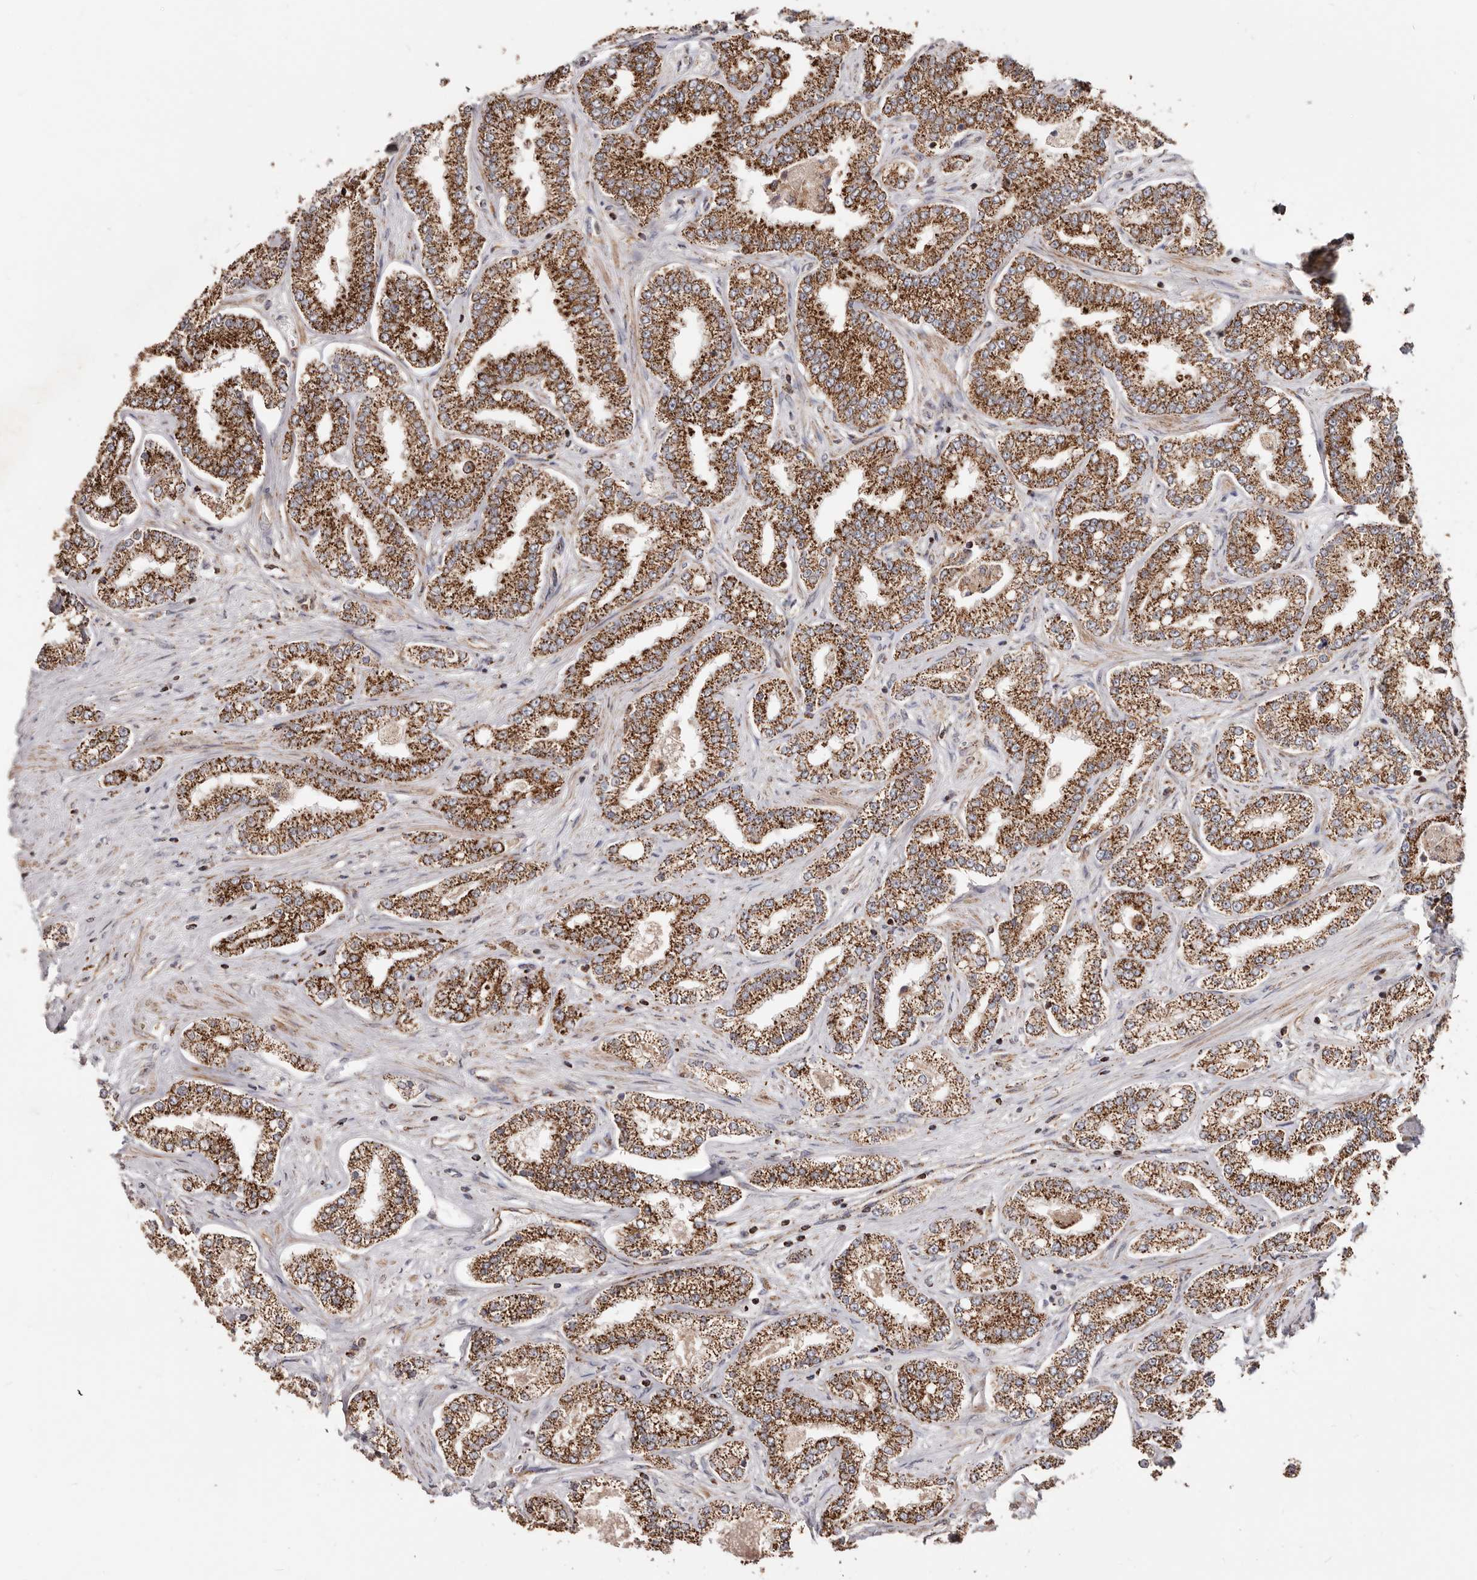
{"staining": {"intensity": "strong", "quantity": ">75%", "location": "cytoplasmic/membranous"}, "tissue": "prostate cancer", "cell_type": "Tumor cells", "image_type": "cancer", "snomed": [{"axis": "morphology", "description": "Normal tissue, NOS"}, {"axis": "morphology", "description": "Adenocarcinoma, High grade"}, {"axis": "topography", "description": "Prostate"}], "caption": "An image showing strong cytoplasmic/membranous staining in approximately >75% of tumor cells in prostate cancer, as visualized by brown immunohistochemical staining.", "gene": "PRKACB", "patient": {"sex": "male", "age": 83}}